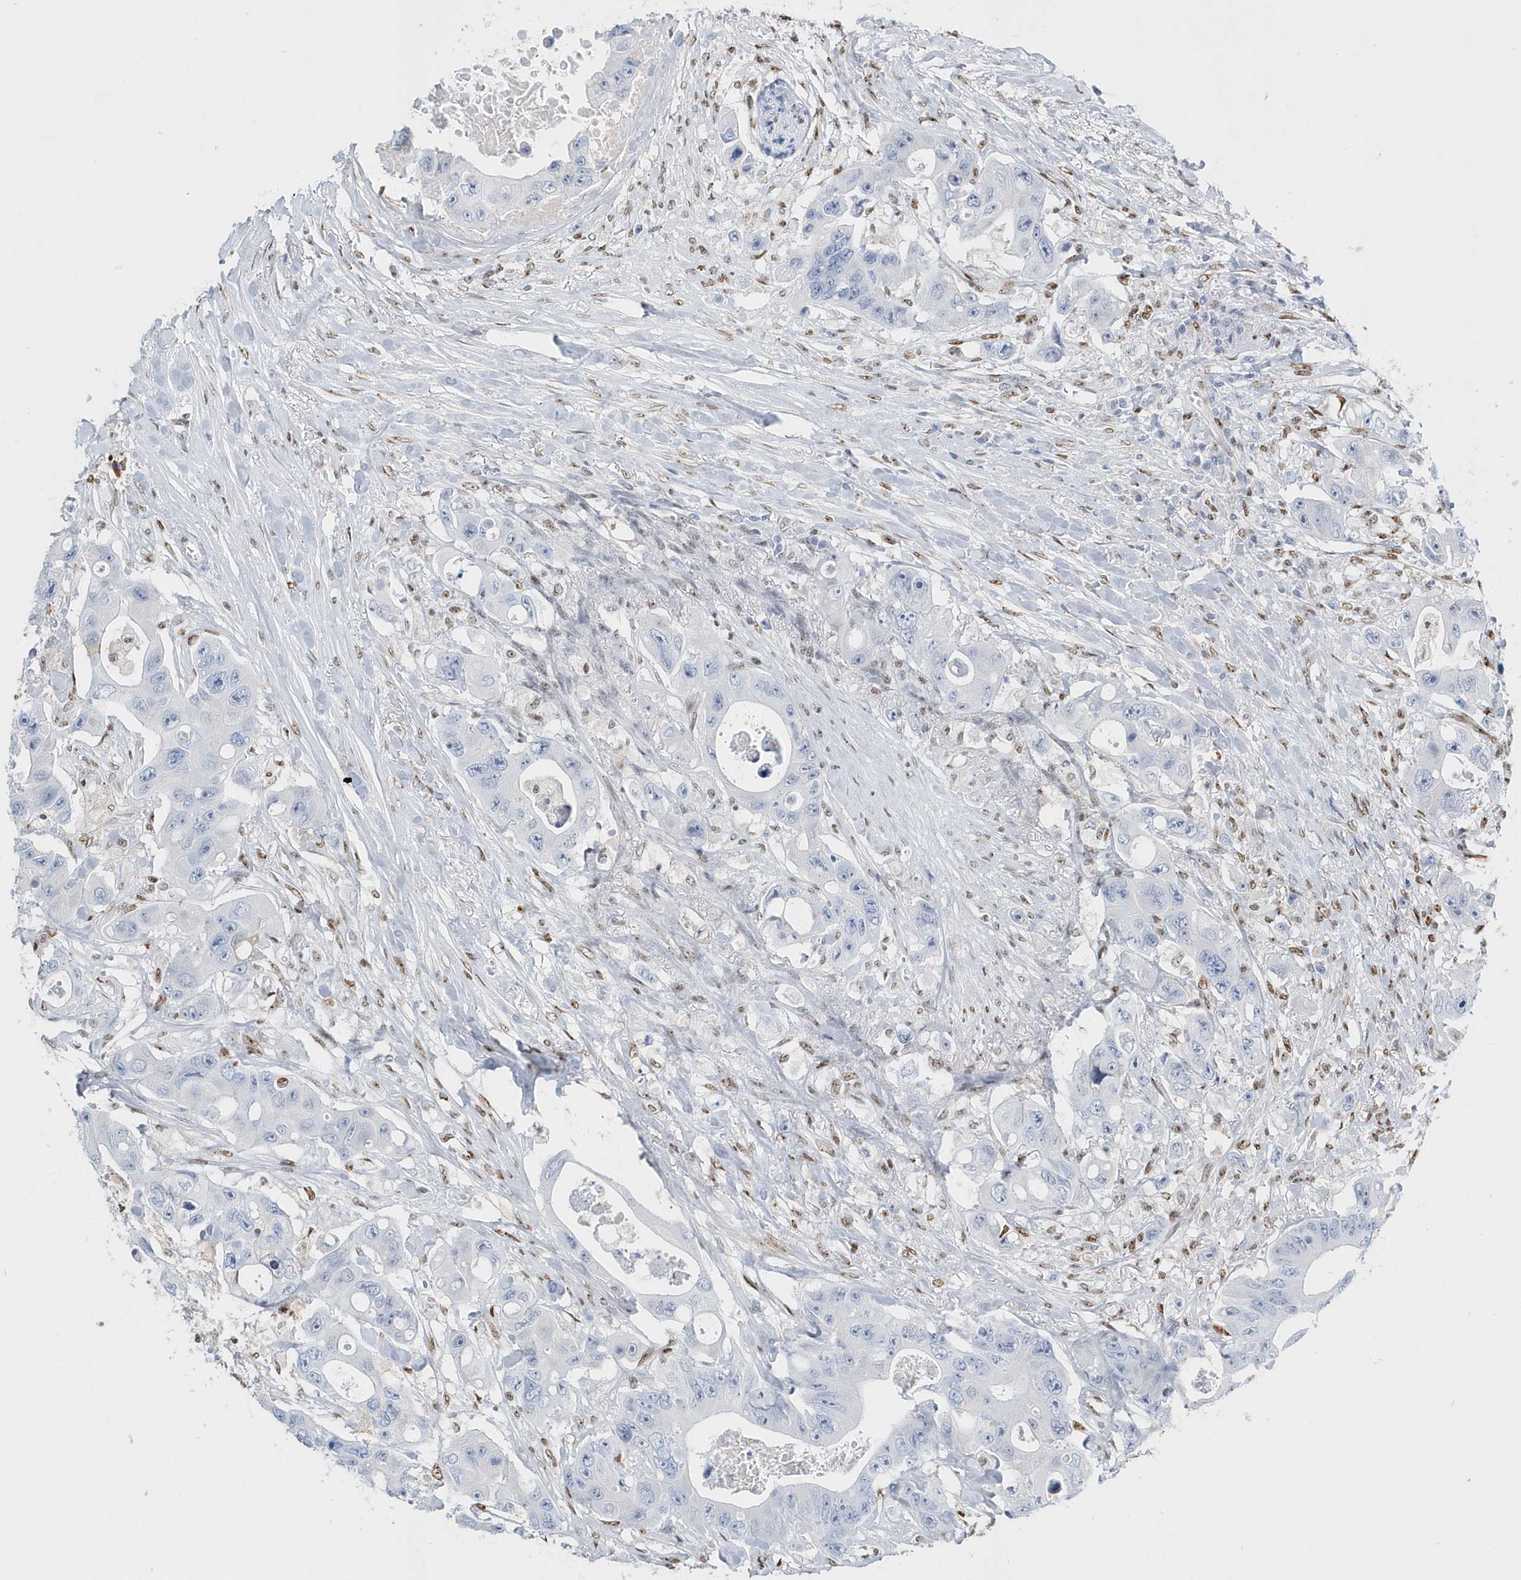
{"staining": {"intensity": "negative", "quantity": "none", "location": "none"}, "tissue": "colorectal cancer", "cell_type": "Tumor cells", "image_type": "cancer", "snomed": [{"axis": "morphology", "description": "Adenocarcinoma, NOS"}, {"axis": "topography", "description": "Colon"}], "caption": "This is a micrograph of immunohistochemistry staining of adenocarcinoma (colorectal), which shows no staining in tumor cells. (IHC, brightfield microscopy, high magnification).", "gene": "MACROH2A2", "patient": {"sex": "female", "age": 46}}